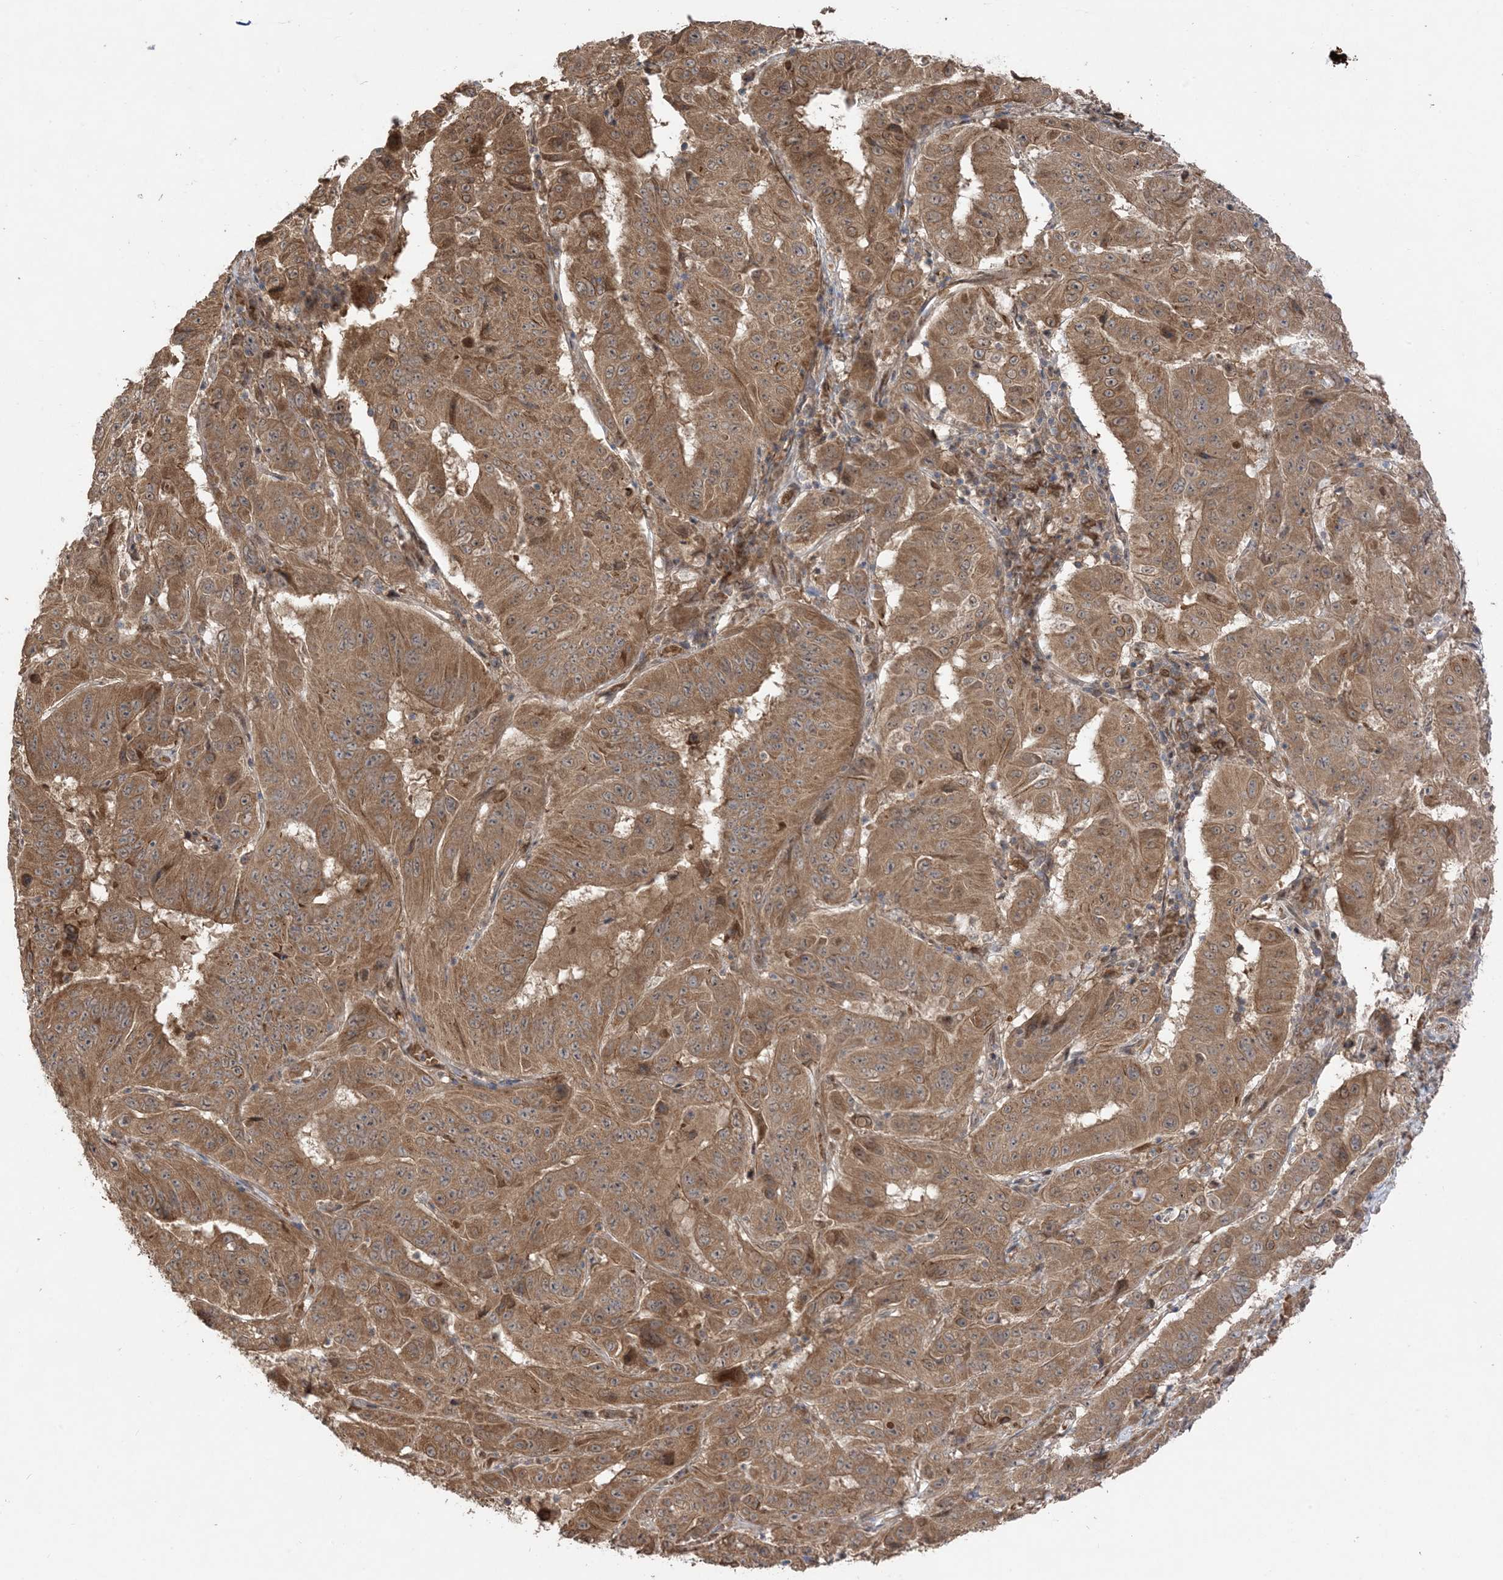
{"staining": {"intensity": "moderate", "quantity": ">75%", "location": "cytoplasmic/membranous"}, "tissue": "pancreatic cancer", "cell_type": "Tumor cells", "image_type": "cancer", "snomed": [{"axis": "morphology", "description": "Adenocarcinoma, NOS"}, {"axis": "topography", "description": "Pancreas"}], "caption": "A brown stain shows moderate cytoplasmic/membranous positivity of a protein in human pancreatic cancer tumor cells.", "gene": "PUSL1", "patient": {"sex": "male", "age": 63}}